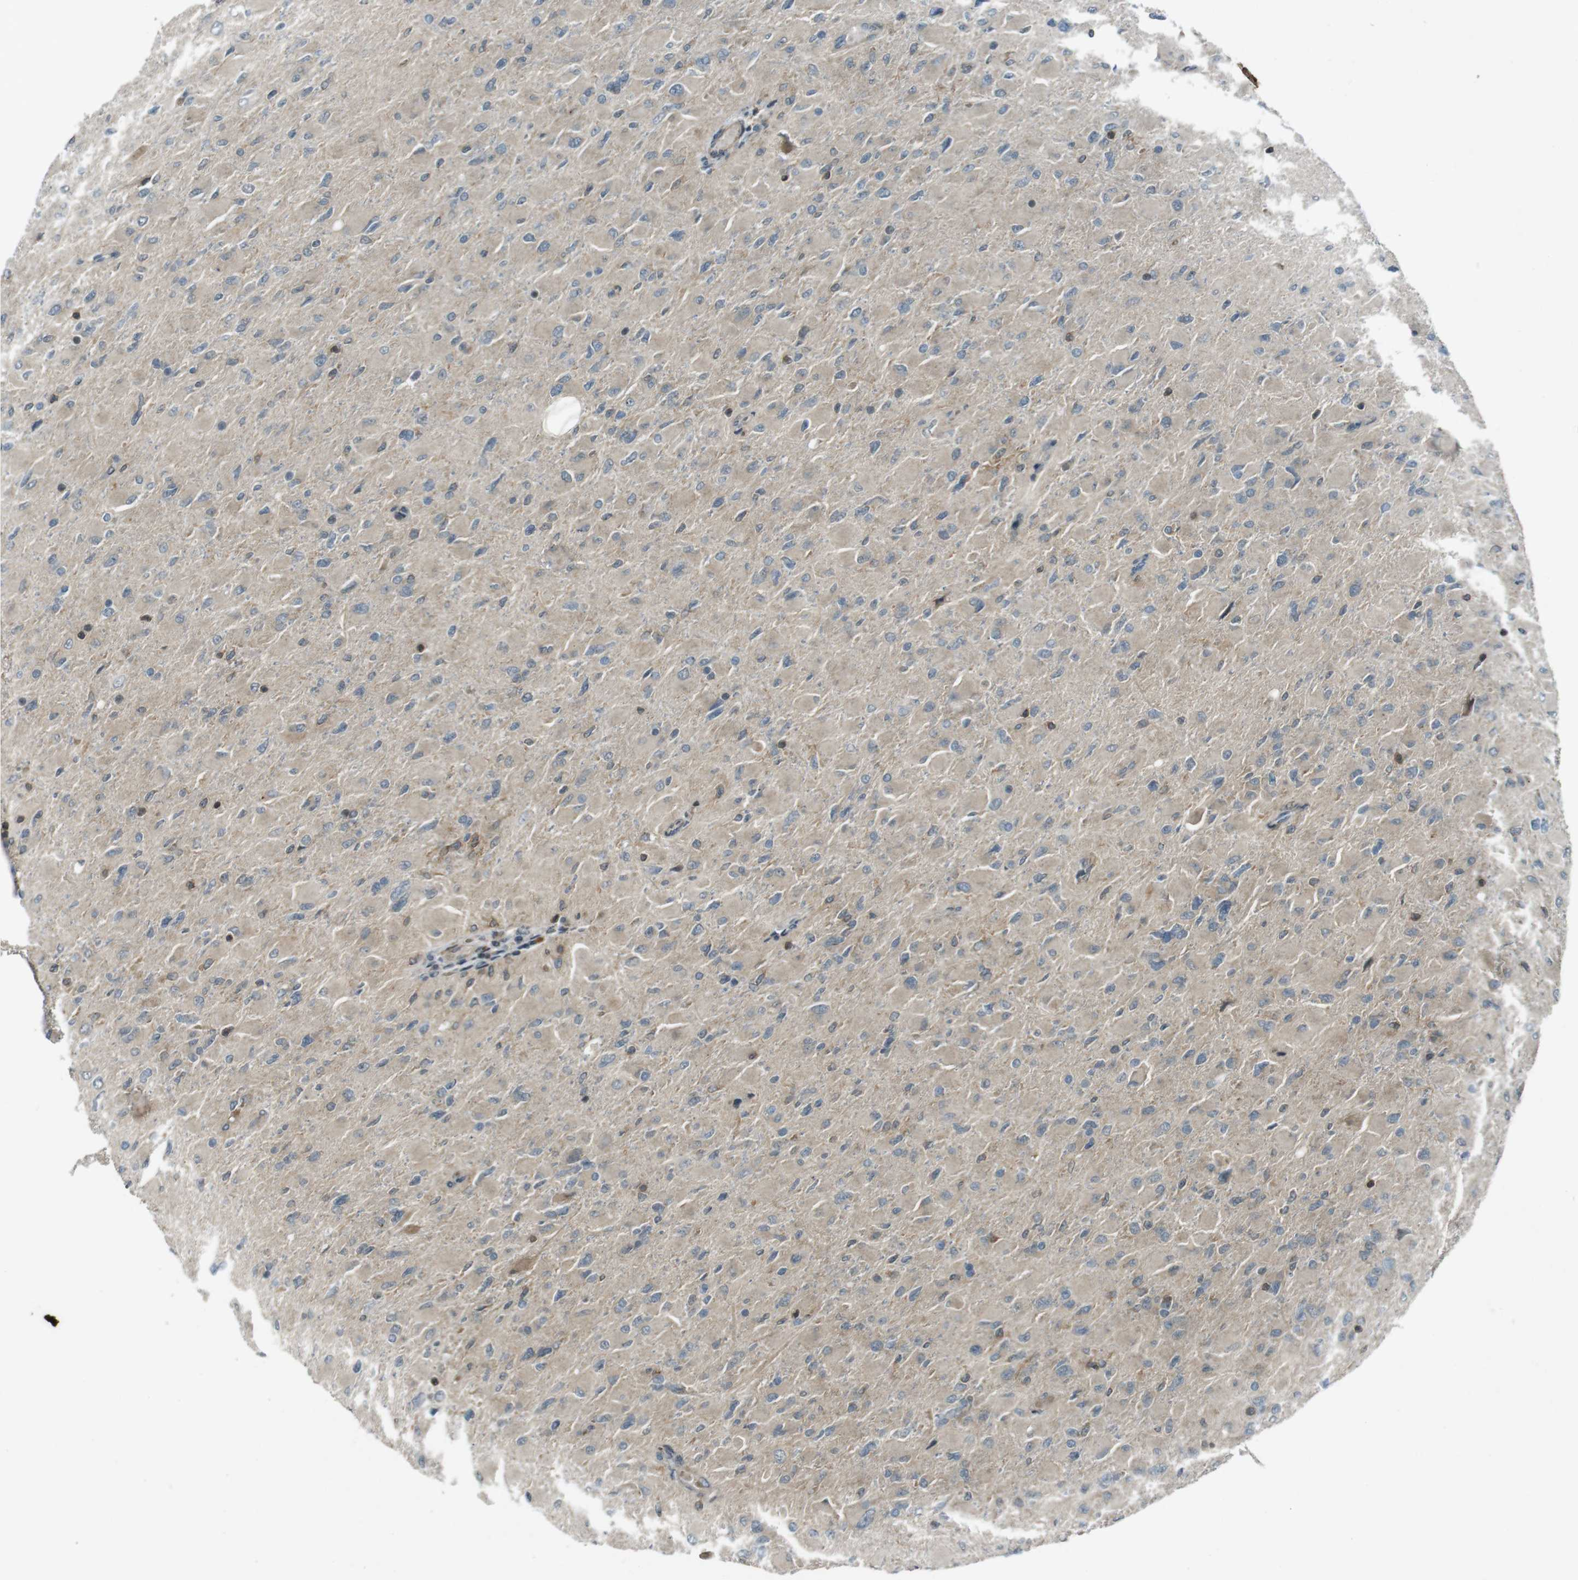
{"staining": {"intensity": "negative", "quantity": "none", "location": "none"}, "tissue": "glioma", "cell_type": "Tumor cells", "image_type": "cancer", "snomed": [{"axis": "morphology", "description": "Glioma, malignant, High grade"}, {"axis": "topography", "description": "Cerebral cortex"}], "caption": "Histopathology image shows no protein positivity in tumor cells of malignant high-grade glioma tissue.", "gene": "ZYX", "patient": {"sex": "female", "age": 36}}